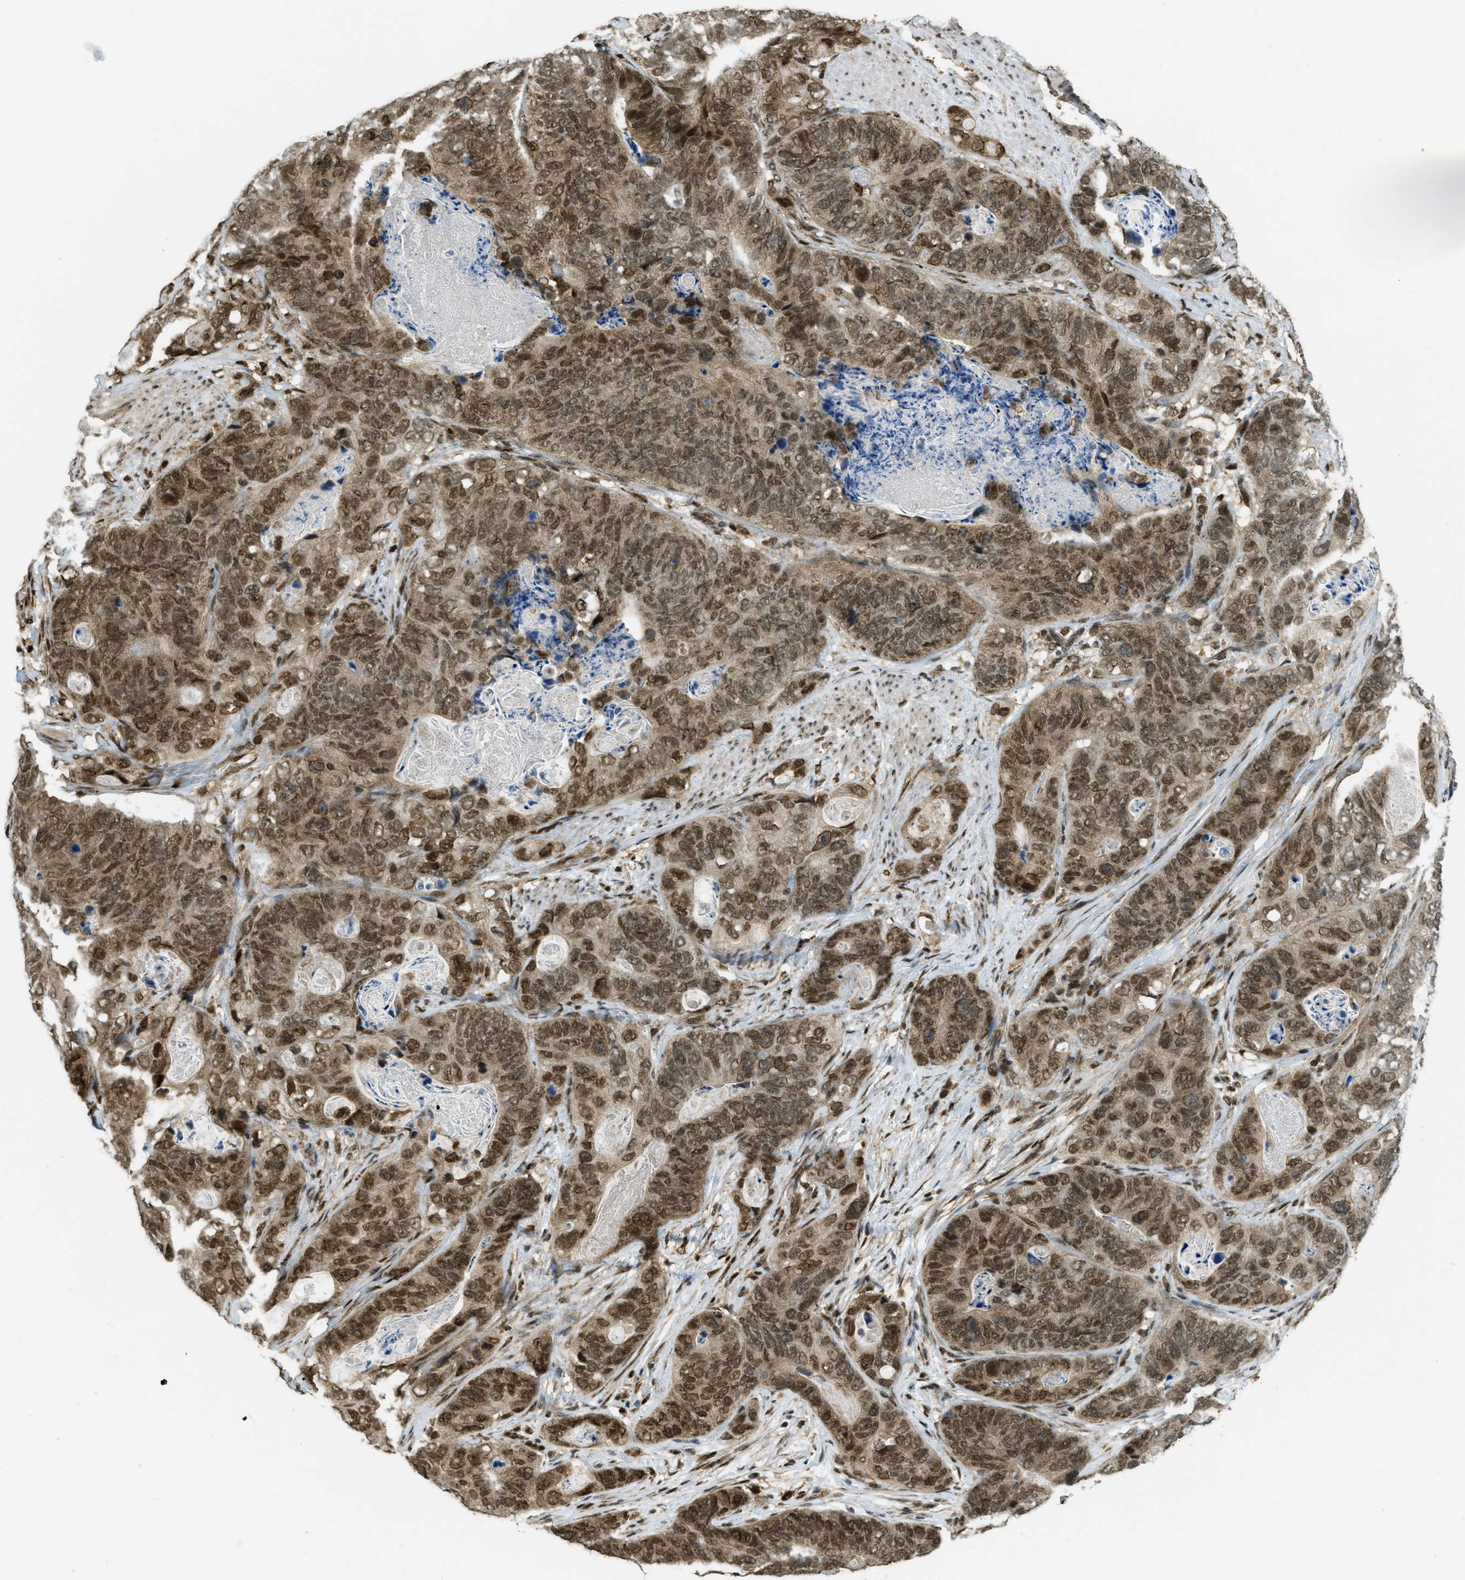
{"staining": {"intensity": "moderate", "quantity": ">75%", "location": "cytoplasmic/membranous,nuclear"}, "tissue": "stomach cancer", "cell_type": "Tumor cells", "image_type": "cancer", "snomed": [{"axis": "morphology", "description": "Adenocarcinoma, NOS"}, {"axis": "topography", "description": "Stomach"}], "caption": "Protein staining of adenocarcinoma (stomach) tissue reveals moderate cytoplasmic/membranous and nuclear positivity in approximately >75% of tumor cells. (IHC, brightfield microscopy, high magnification).", "gene": "TNPO1", "patient": {"sex": "female", "age": 89}}